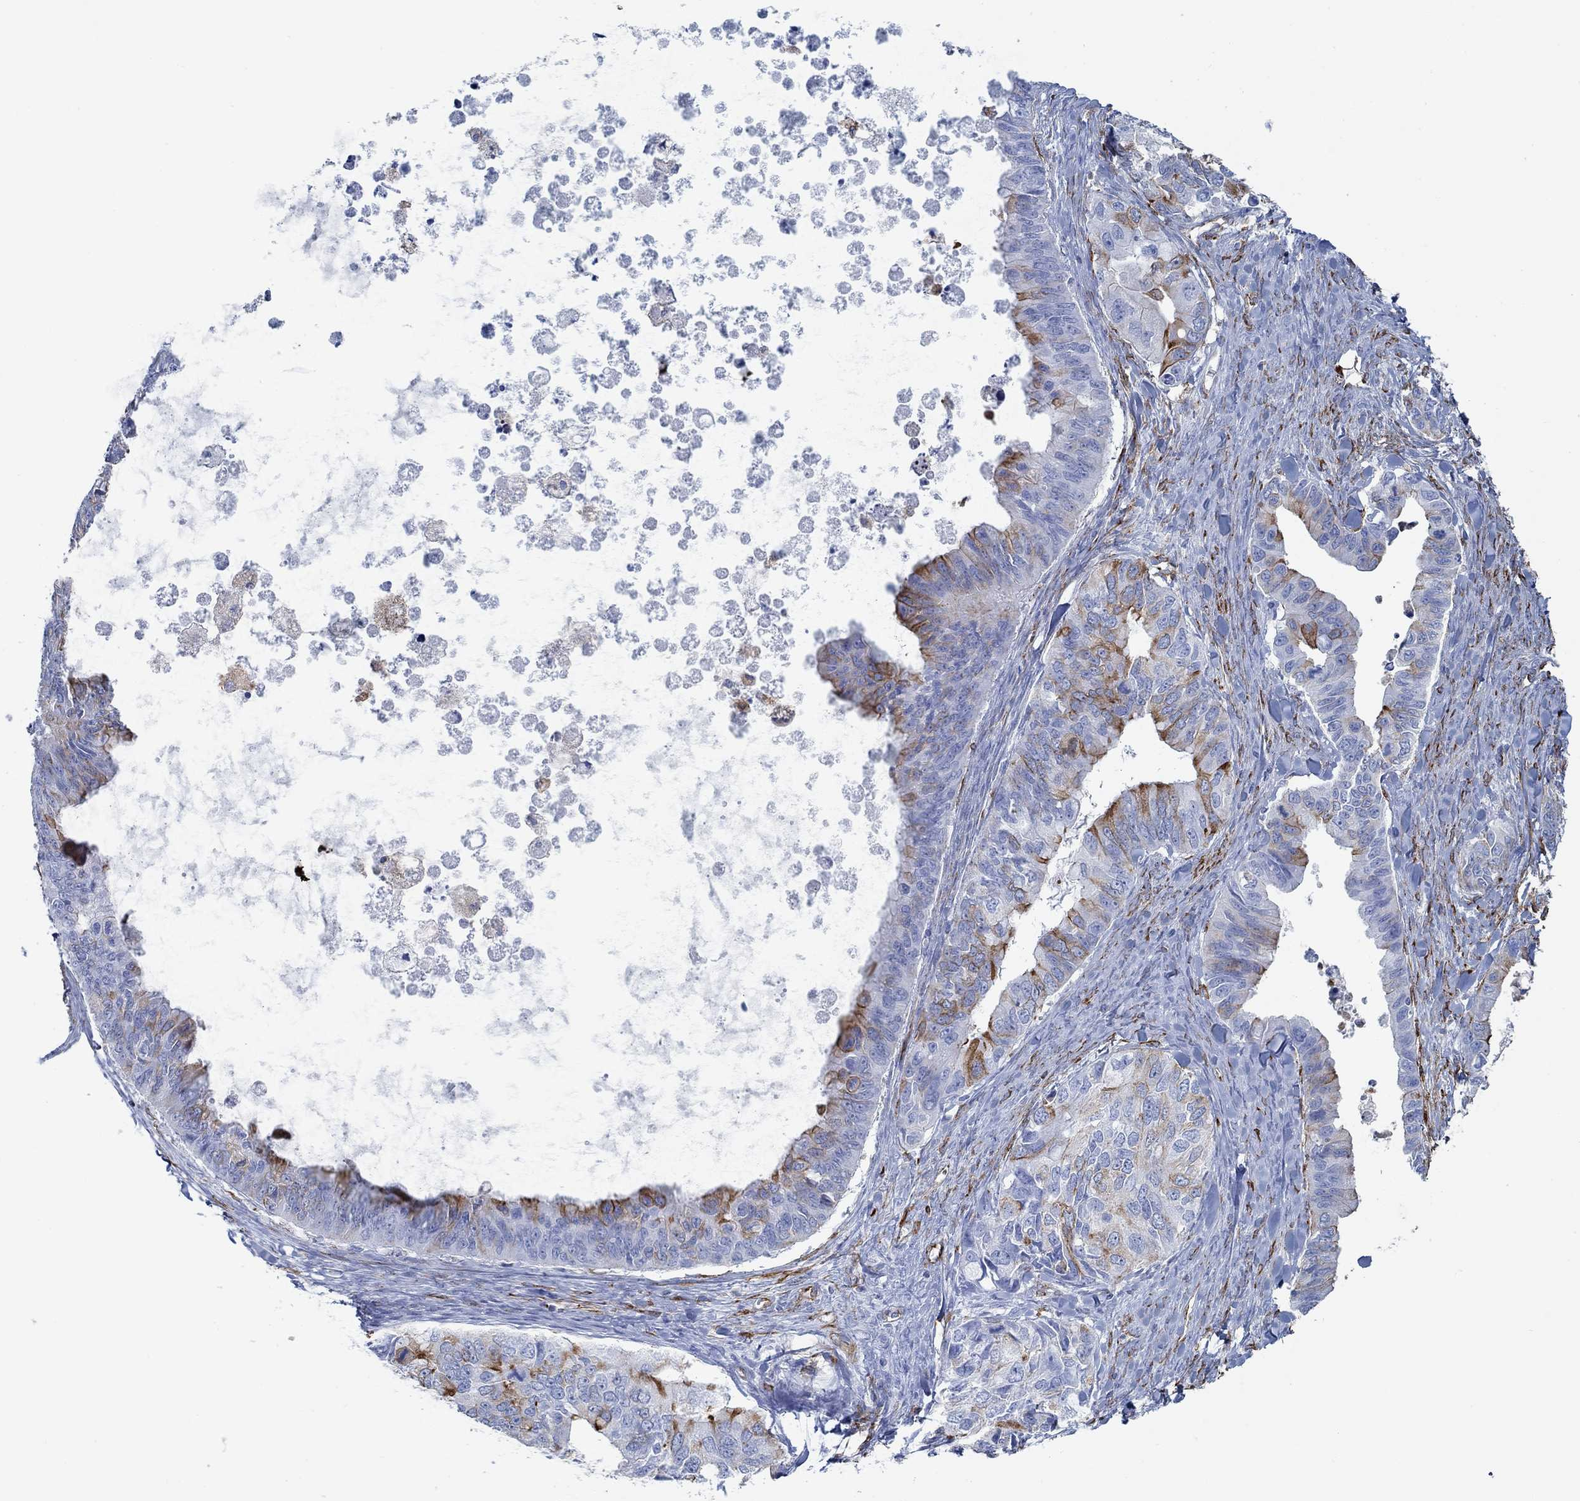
{"staining": {"intensity": "strong", "quantity": "<25%", "location": "cytoplasmic/membranous"}, "tissue": "ovarian cancer", "cell_type": "Tumor cells", "image_type": "cancer", "snomed": [{"axis": "morphology", "description": "Cystadenocarcinoma, mucinous, NOS"}, {"axis": "topography", "description": "Ovary"}], "caption": "Approximately <25% of tumor cells in ovarian cancer (mucinous cystadenocarcinoma) reveal strong cytoplasmic/membranous protein staining as visualized by brown immunohistochemical staining.", "gene": "STC2", "patient": {"sex": "female", "age": 76}}